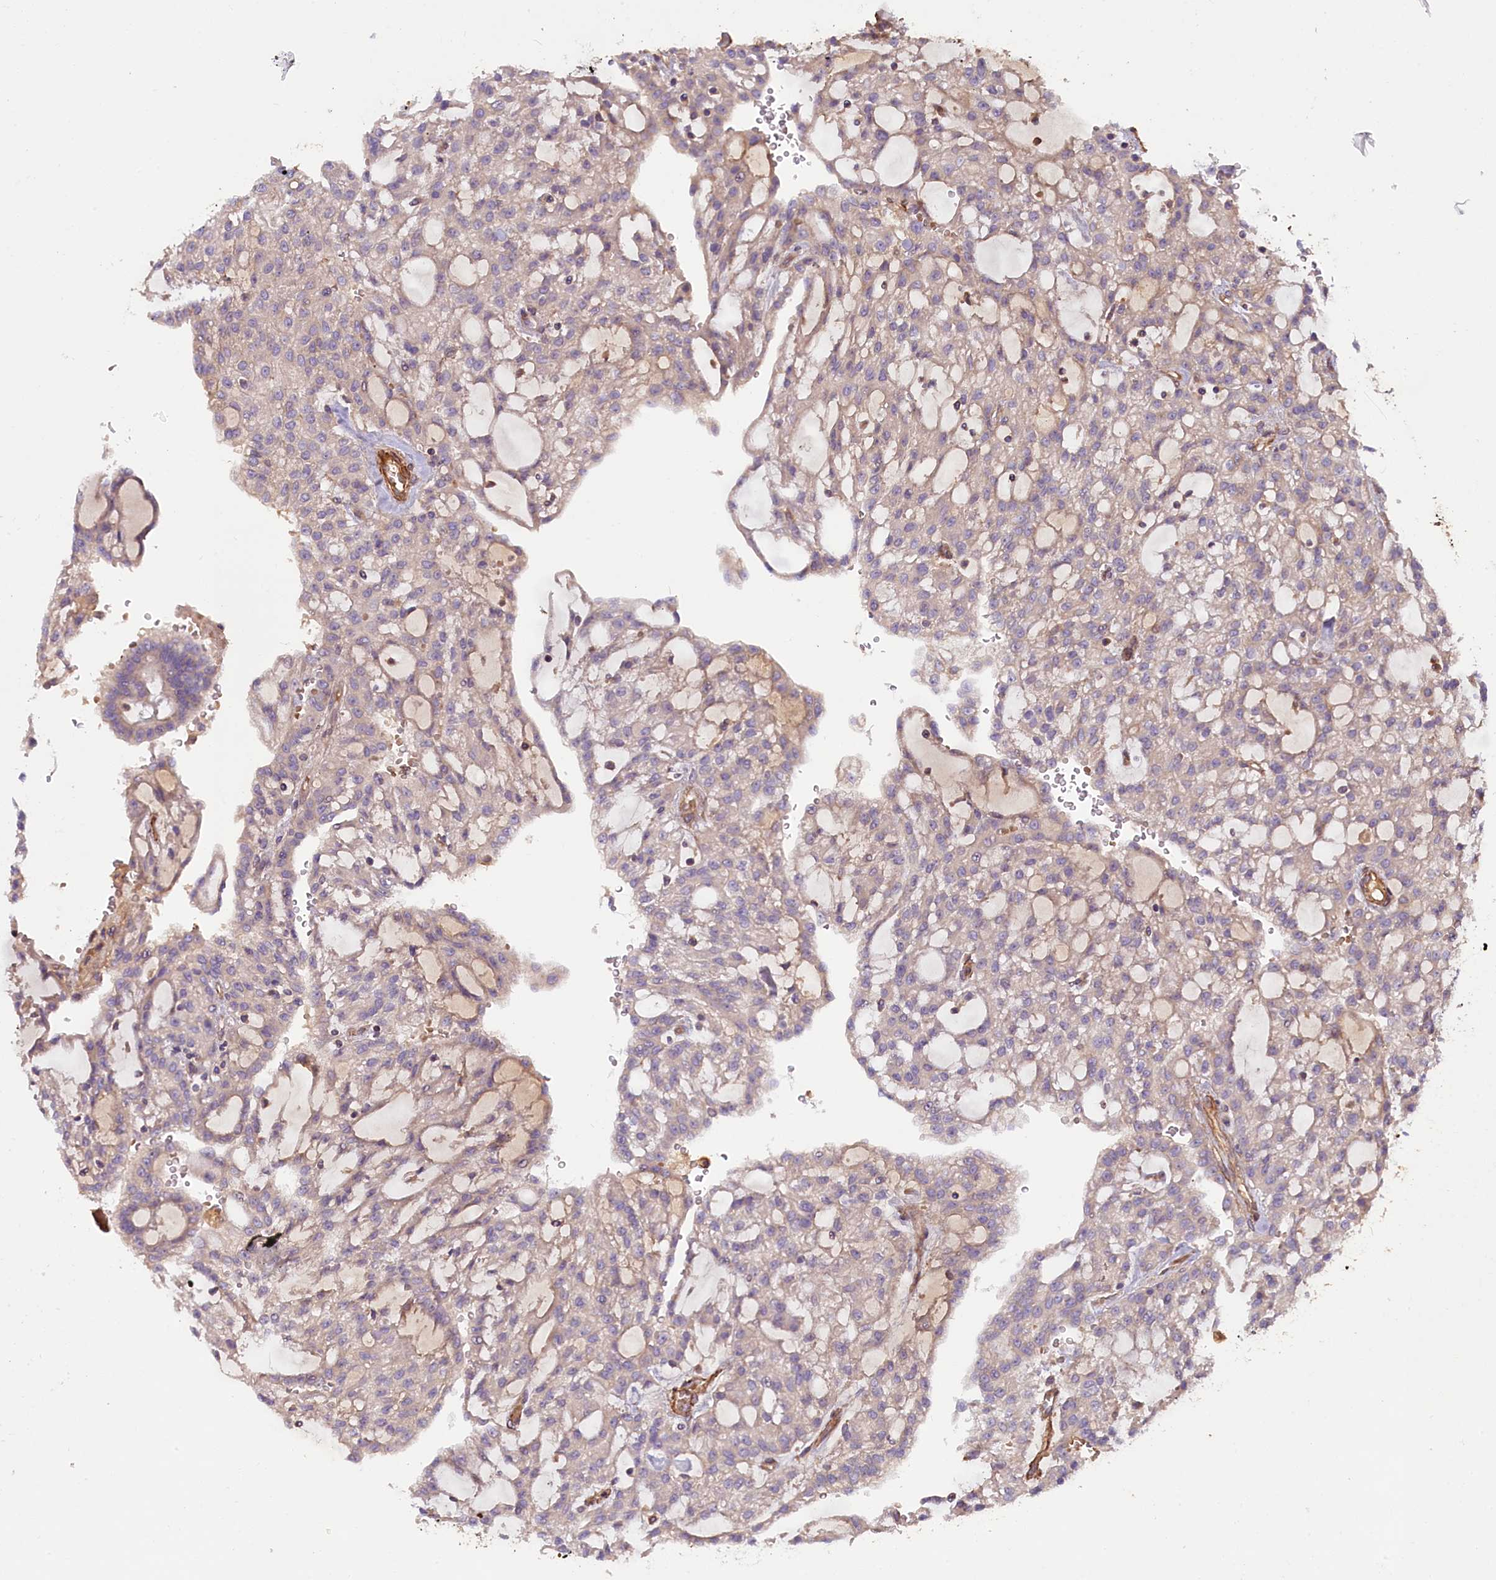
{"staining": {"intensity": "weak", "quantity": "25%-75%", "location": "cytoplasmic/membranous"}, "tissue": "renal cancer", "cell_type": "Tumor cells", "image_type": "cancer", "snomed": [{"axis": "morphology", "description": "Adenocarcinoma, NOS"}, {"axis": "topography", "description": "Kidney"}], "caption": "Immunohistochemical staining of human renal cancer demonstrates low levels of weak cytoplasmic/membranous expression in approximately 25%-75% of tumor cells. The staining was performed using DAB, with brown indicating positive protein expression. Nuclei are stained blue with hematoxylin.", "gene": "FUZ", "patient": {"sex": "male", "age": 63}}